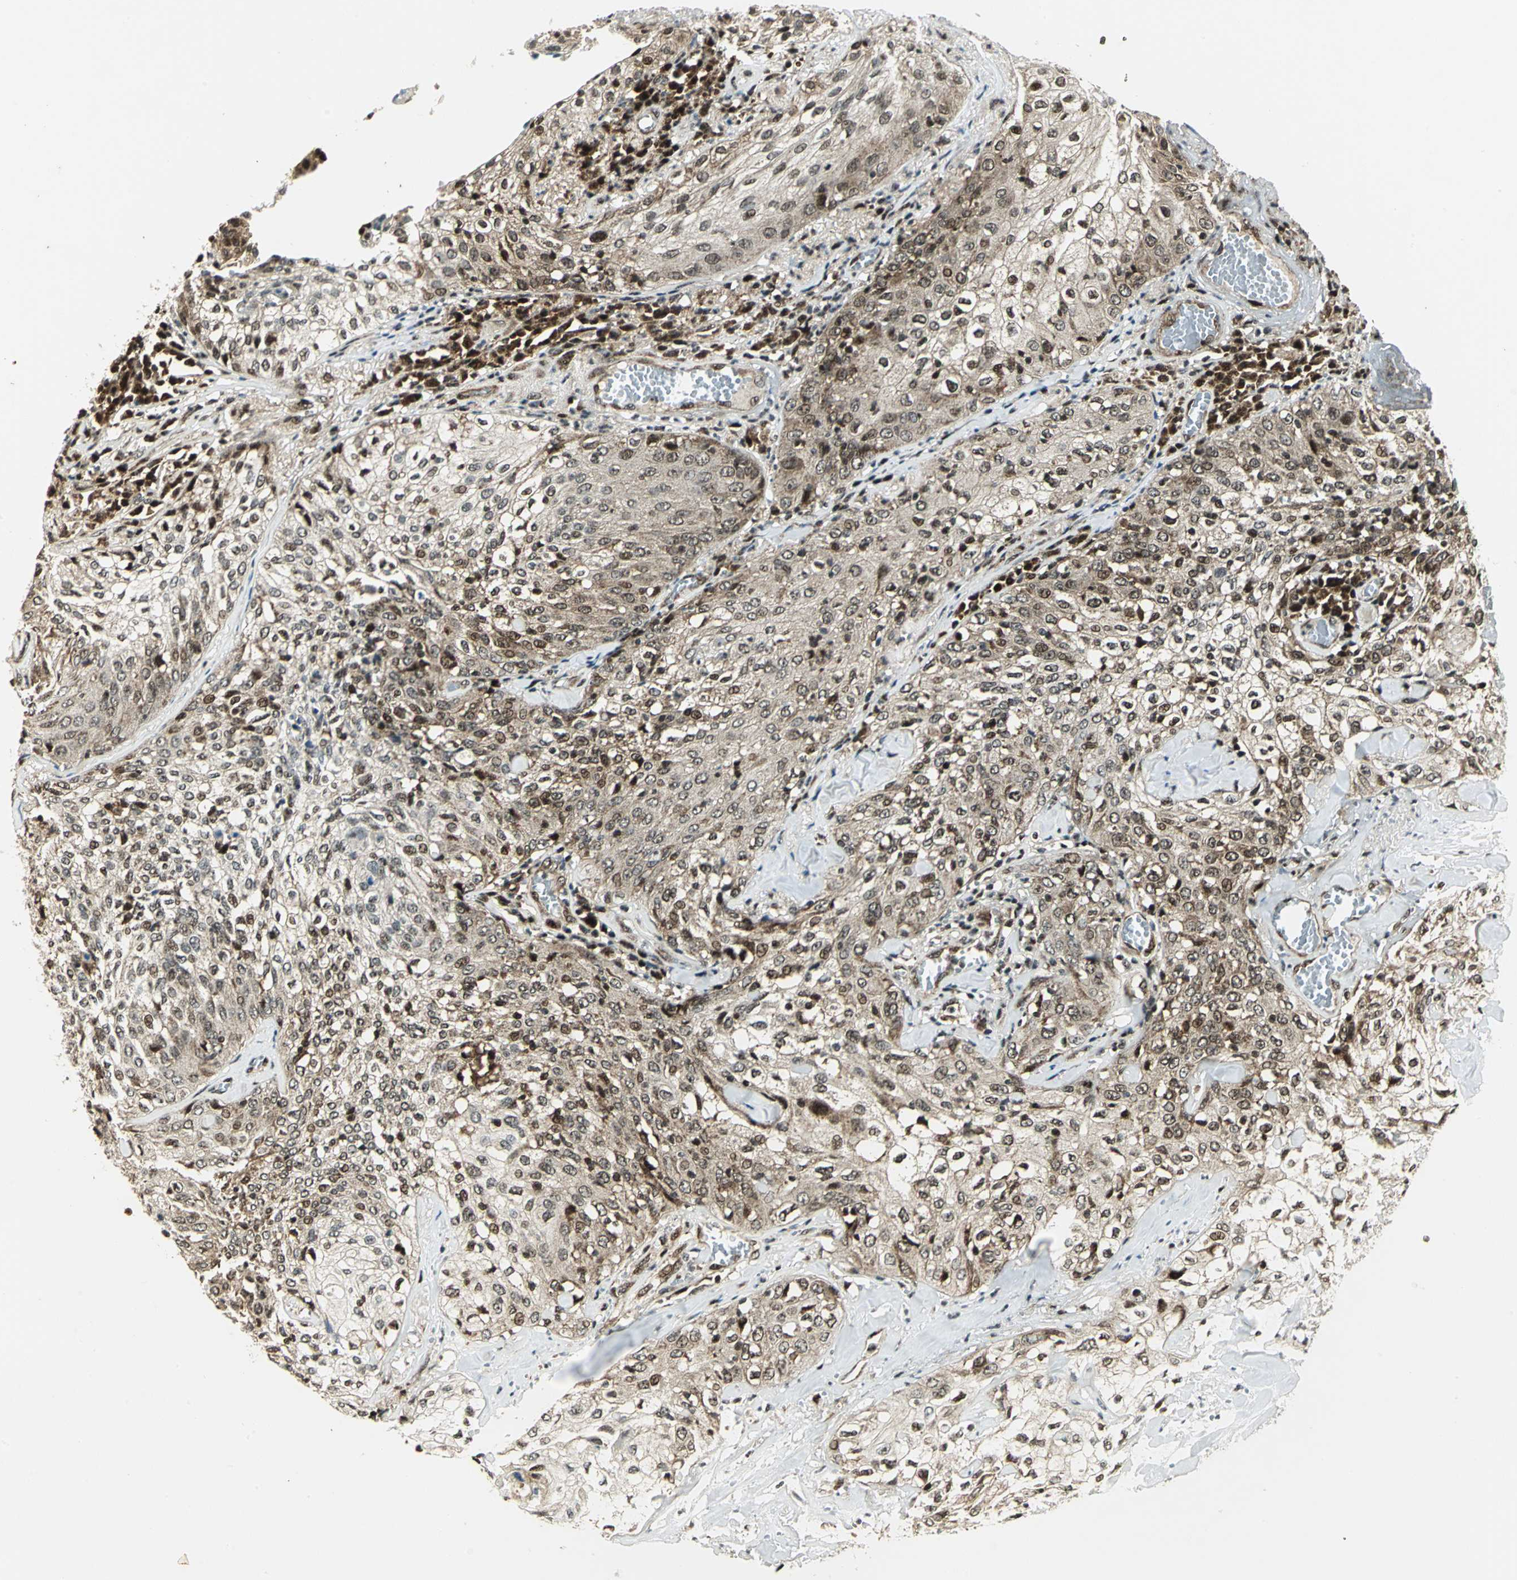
{"staining": {"intensity": "moderate", "quantity": ">75%", "location": "cytoplasmic/membranous,nuclear"}, "tissue": "skin cancer", "cell_type": "Tumor cells", "image_type": "cancer", "snomed": [{"axis": "morphology", "description": "Squamous cell carcinoma, NOS"}, {"axis": "topography", "description": "Skin"}], "caption": "This is a photomicrograph of immunohistochemistry staining of skin cancer (squamous cell carcinoma), which shows moderate expression in the cytoplasmic/membranous and nuclear of tumor cells.", "gene": "COPS5", "patient": {"sex": "male", "age": 65}}